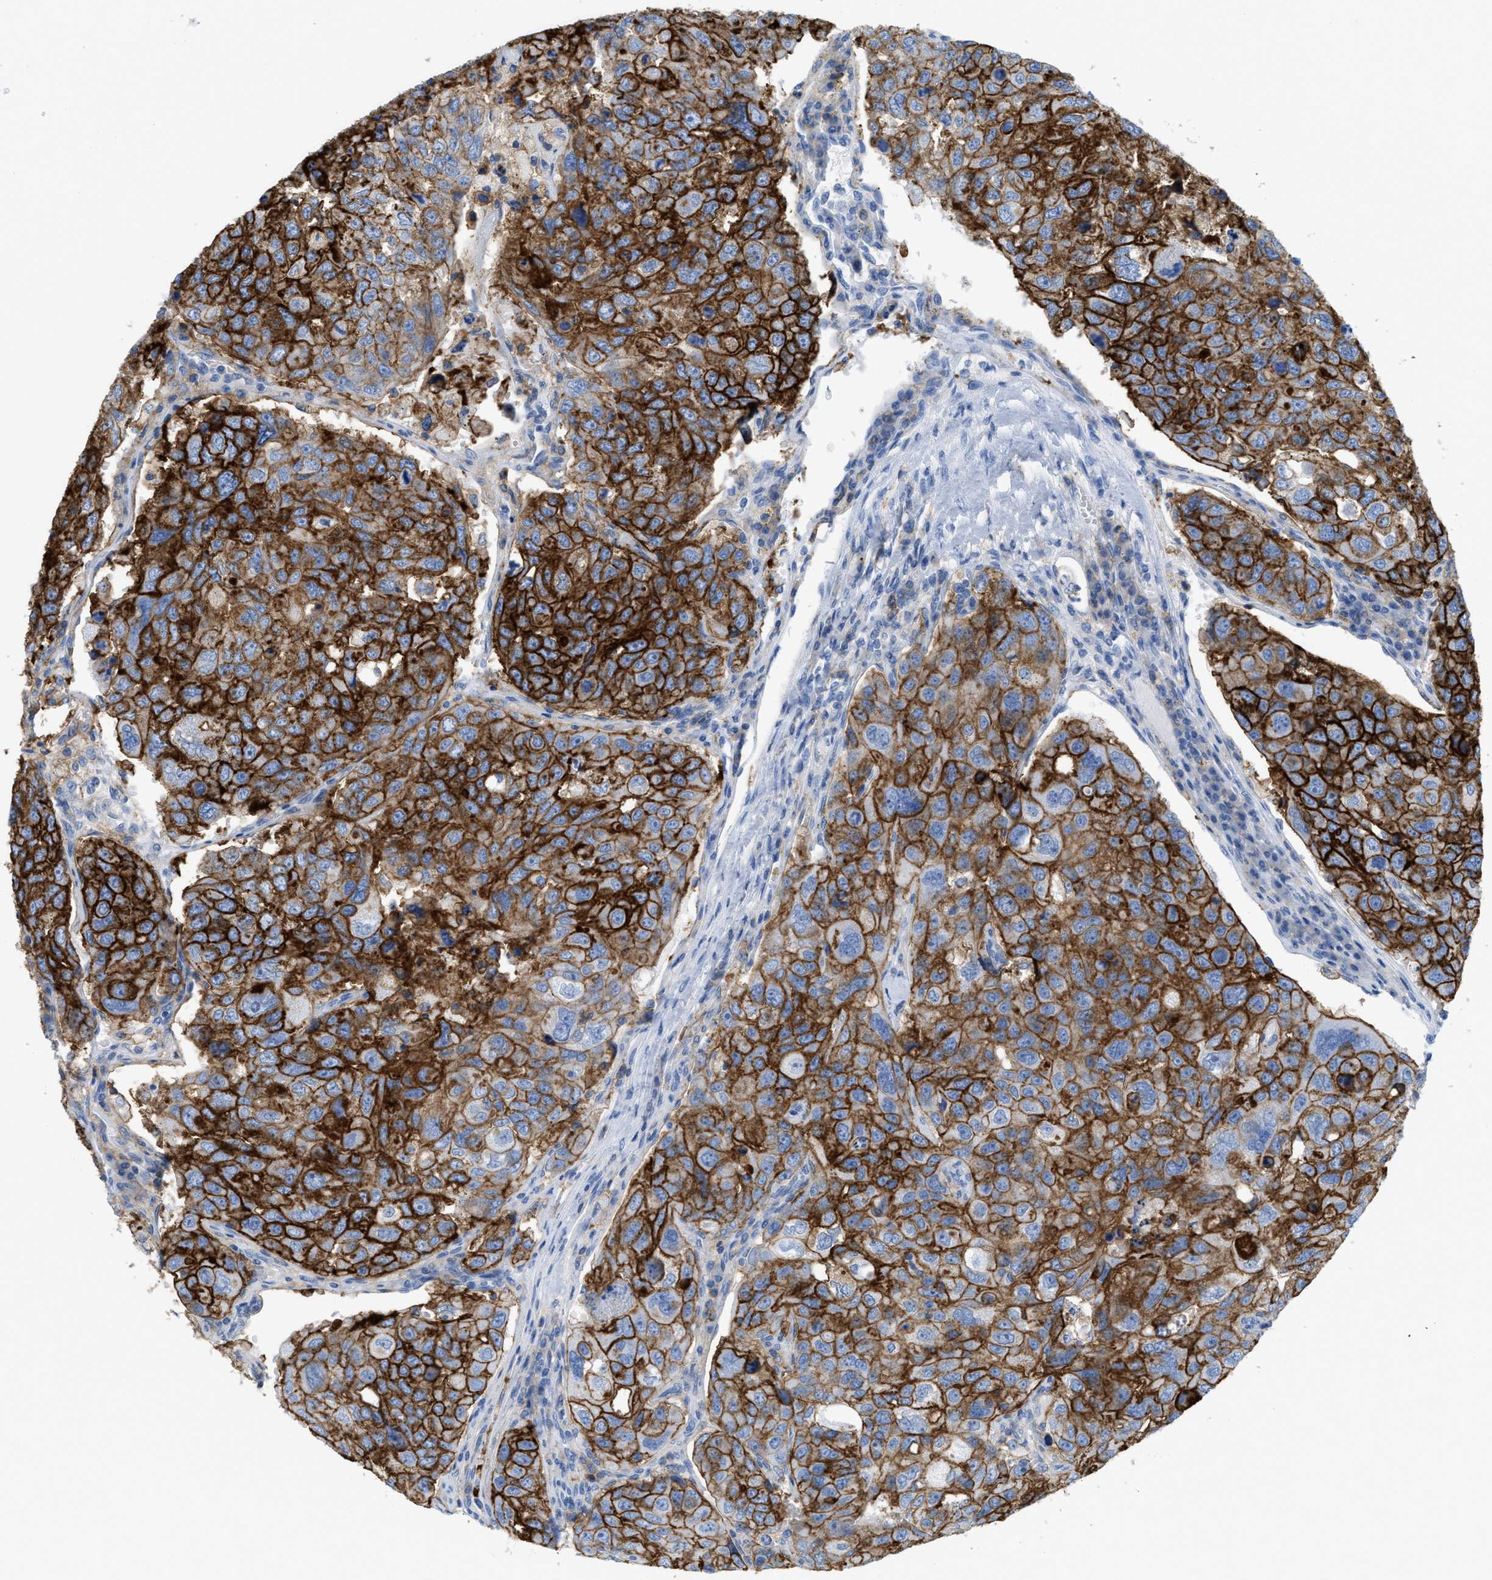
{"staining": {"intensity": "strong", "quantity": ">75%", "location": "cytoplasmic/membranous"}, "tissue": "urothelial cancer", "cell_type": "Tumor cells", "image_type": "cancer", "snomed": [{"axis": "morphology", "description": "Urothelial carcinoma, High grade"}, {"axis": "topography", "description": "Lymph node"}, {"axis": "topography", "description": "Urinary bladder"}], "caption": "Strong cytoplasmic/membranous protein positivity is appreciated in about >75% of tumor cells in urothelial cancer.", "gene": "SLC3A2", "patient": {"sex": "male", "age": 51}}